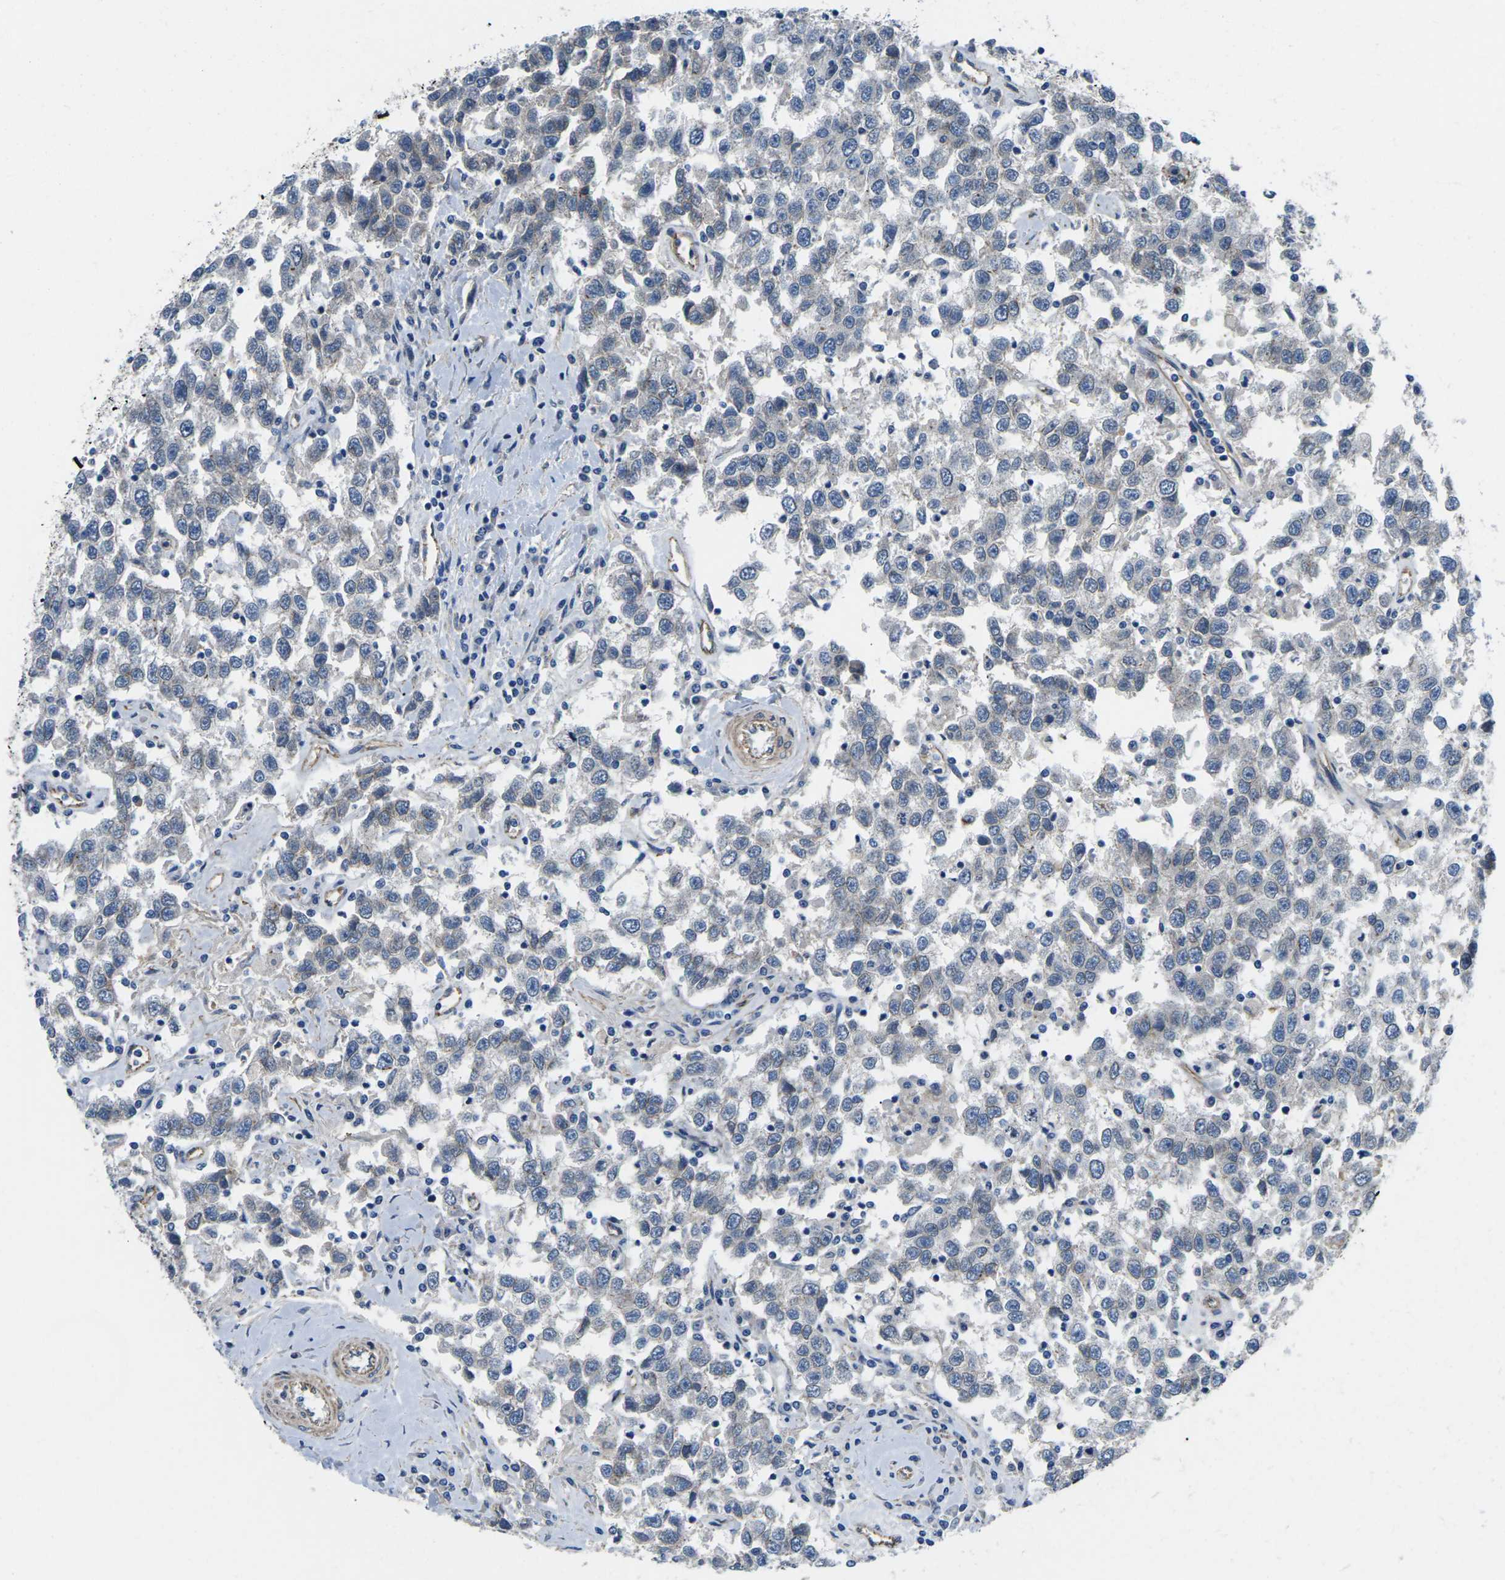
{"staining": {"intensity": "negative", "quantity": "none", "location": "none"}, "tissue": "testis cancer", "cell_type": "Tumor cells", "image_type": "cancer", "snomed": [{"axis": "morphology", "description": "Seminoma, NOS"}, {"axis": "topography", "description": "Testis"}], "caption": "Testis cancer was stained to show a protein in brown. There is no significant staining in tumor cells. Nuclei are stained in blue.", "gene": "CTNND1", "patient": {"sex": "male", "age": 41}}